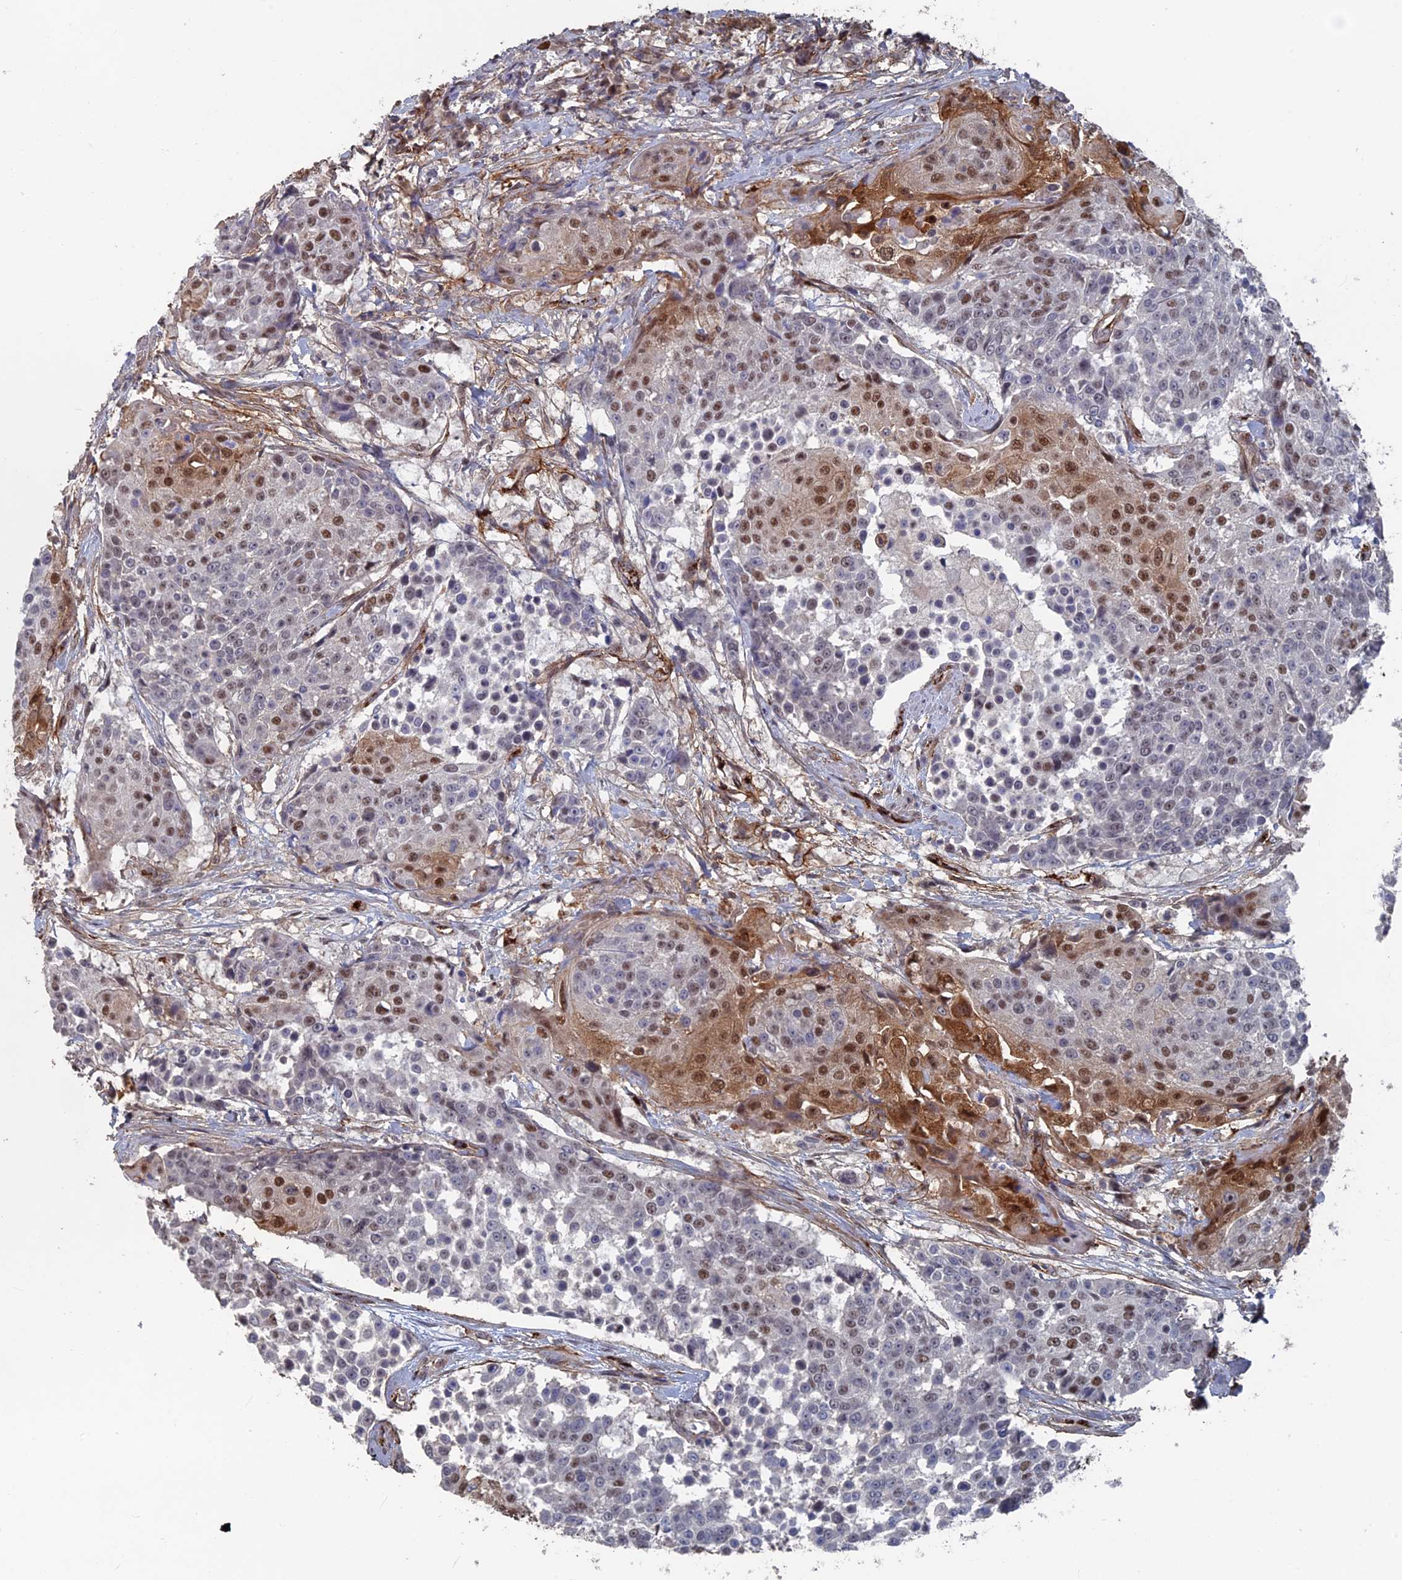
{"staining": {"intensity": "moderate", "quantity": "25%-75%", "location": "cytoplasmic/membranous,nuclear"}, "tissue": "urothelial cancer", "cell_type": "Tumor cells", "image_type": "cancer", "snomed": [{"axis": "morphology", "description": "Urothelial carcinoma, High grade"}, {"axis": "topography", "description": "Urinary bladder"}], "caption": "This is a histology image of immunohistochemistry (IHC) staining of urothelial cancer, which shows moderate expression in the cytoplasmic/membranous and nuclear of tumor cells.", "gene": "SH3D21", "patient": {"sex": "female", "age": 63}}